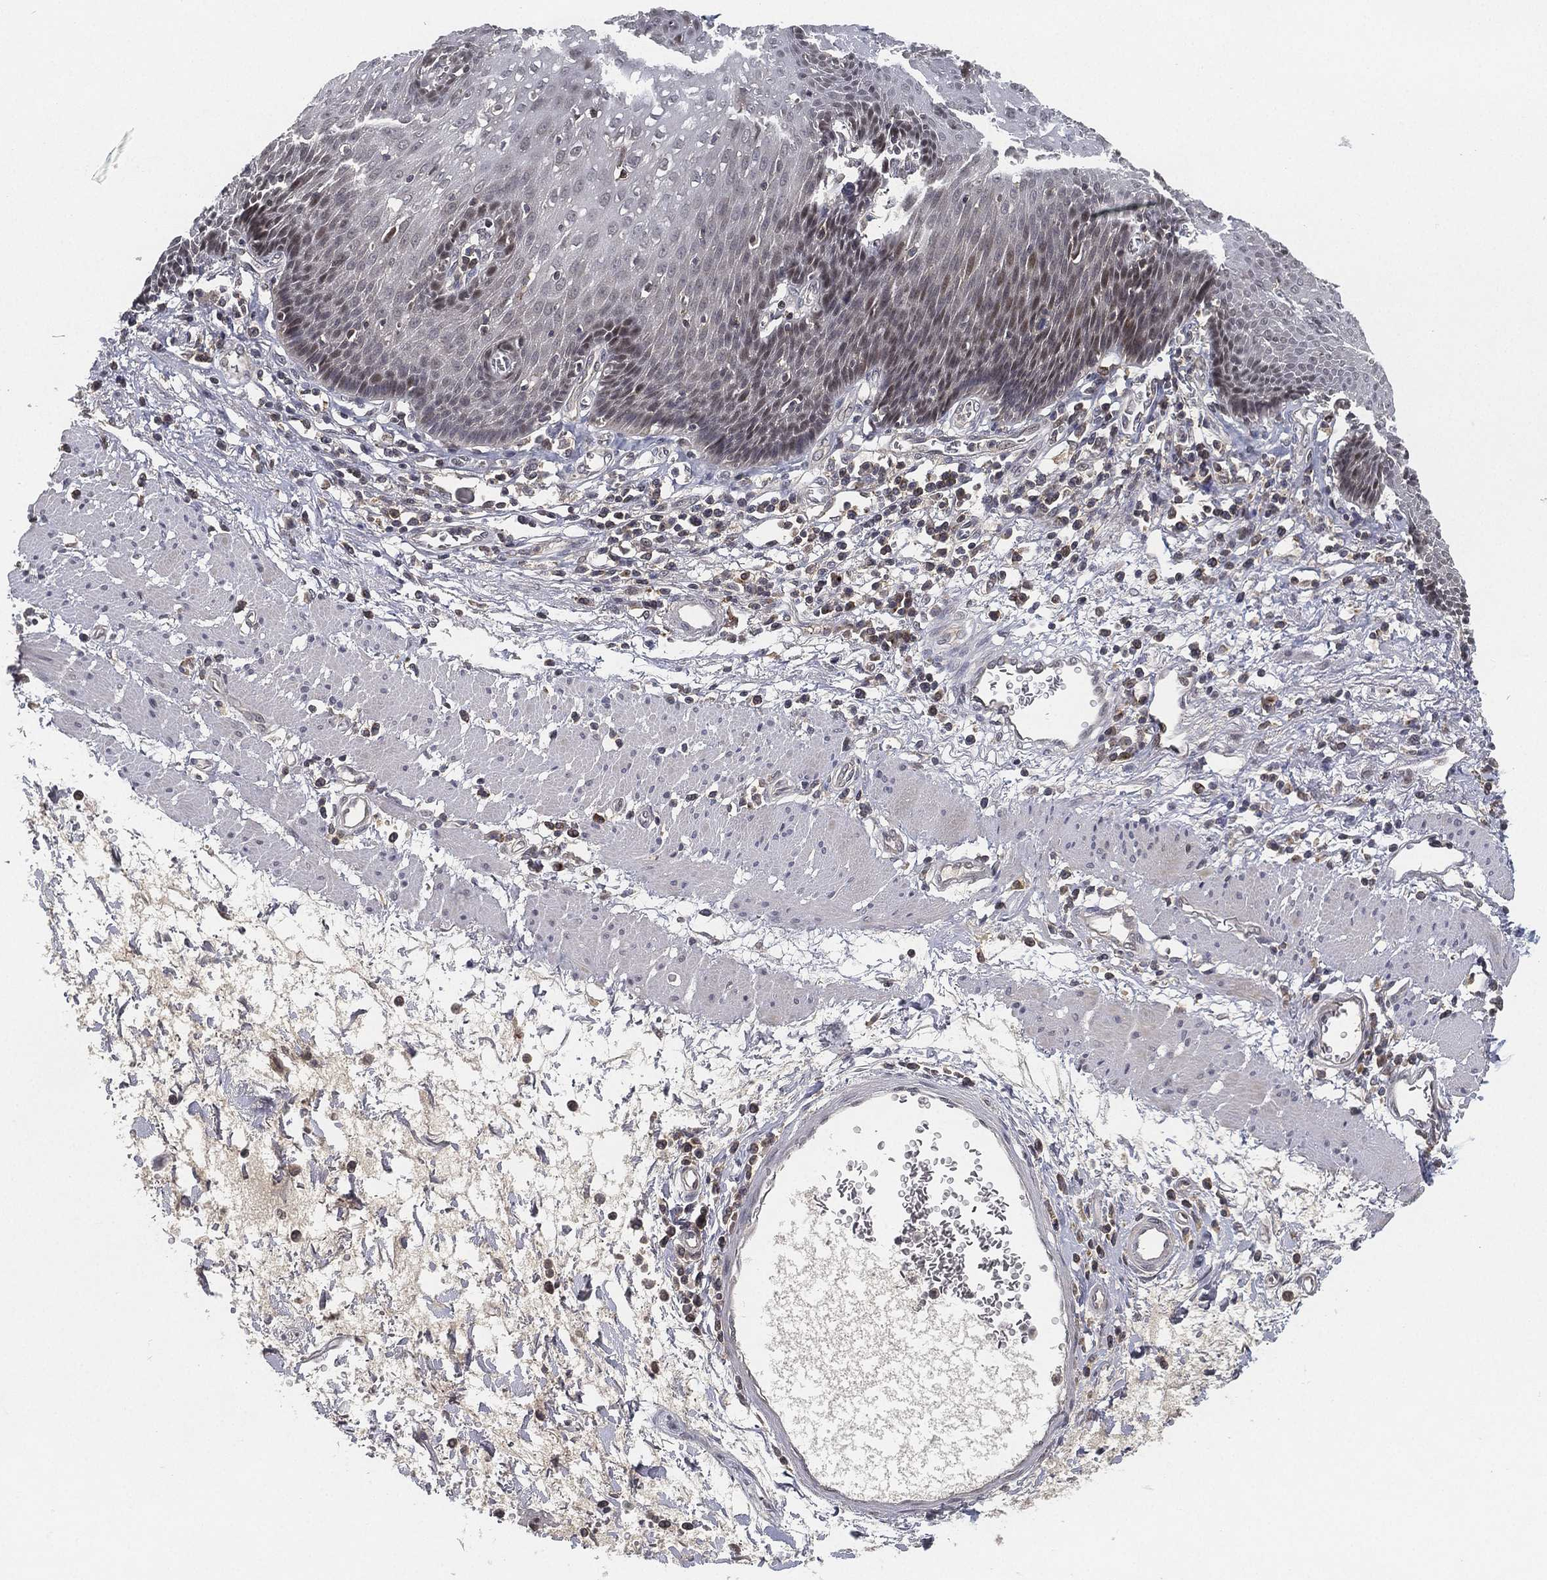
{"staining": {"intensity": "negative", "quantity": "none", "location": "none"}, "tissue": "esophagus", "cell_type": "Squamous epithelial cells", "image_type": "normal", "snomed": [{"axis": "morphology", "description": "Normal tissue, NOS"}, {"axis": "topography", "description": "Esophagus"}], "caption": "Benign esophagus was stained to show a protein in brown. There is no significant expression in squamous epithelial cells. The staining is performed using DAB brown chromogen with nuclei counter-stained in using hematoxylin.", "gene": "CFAP251", "patient": {"sex": "male", "age": 57}}